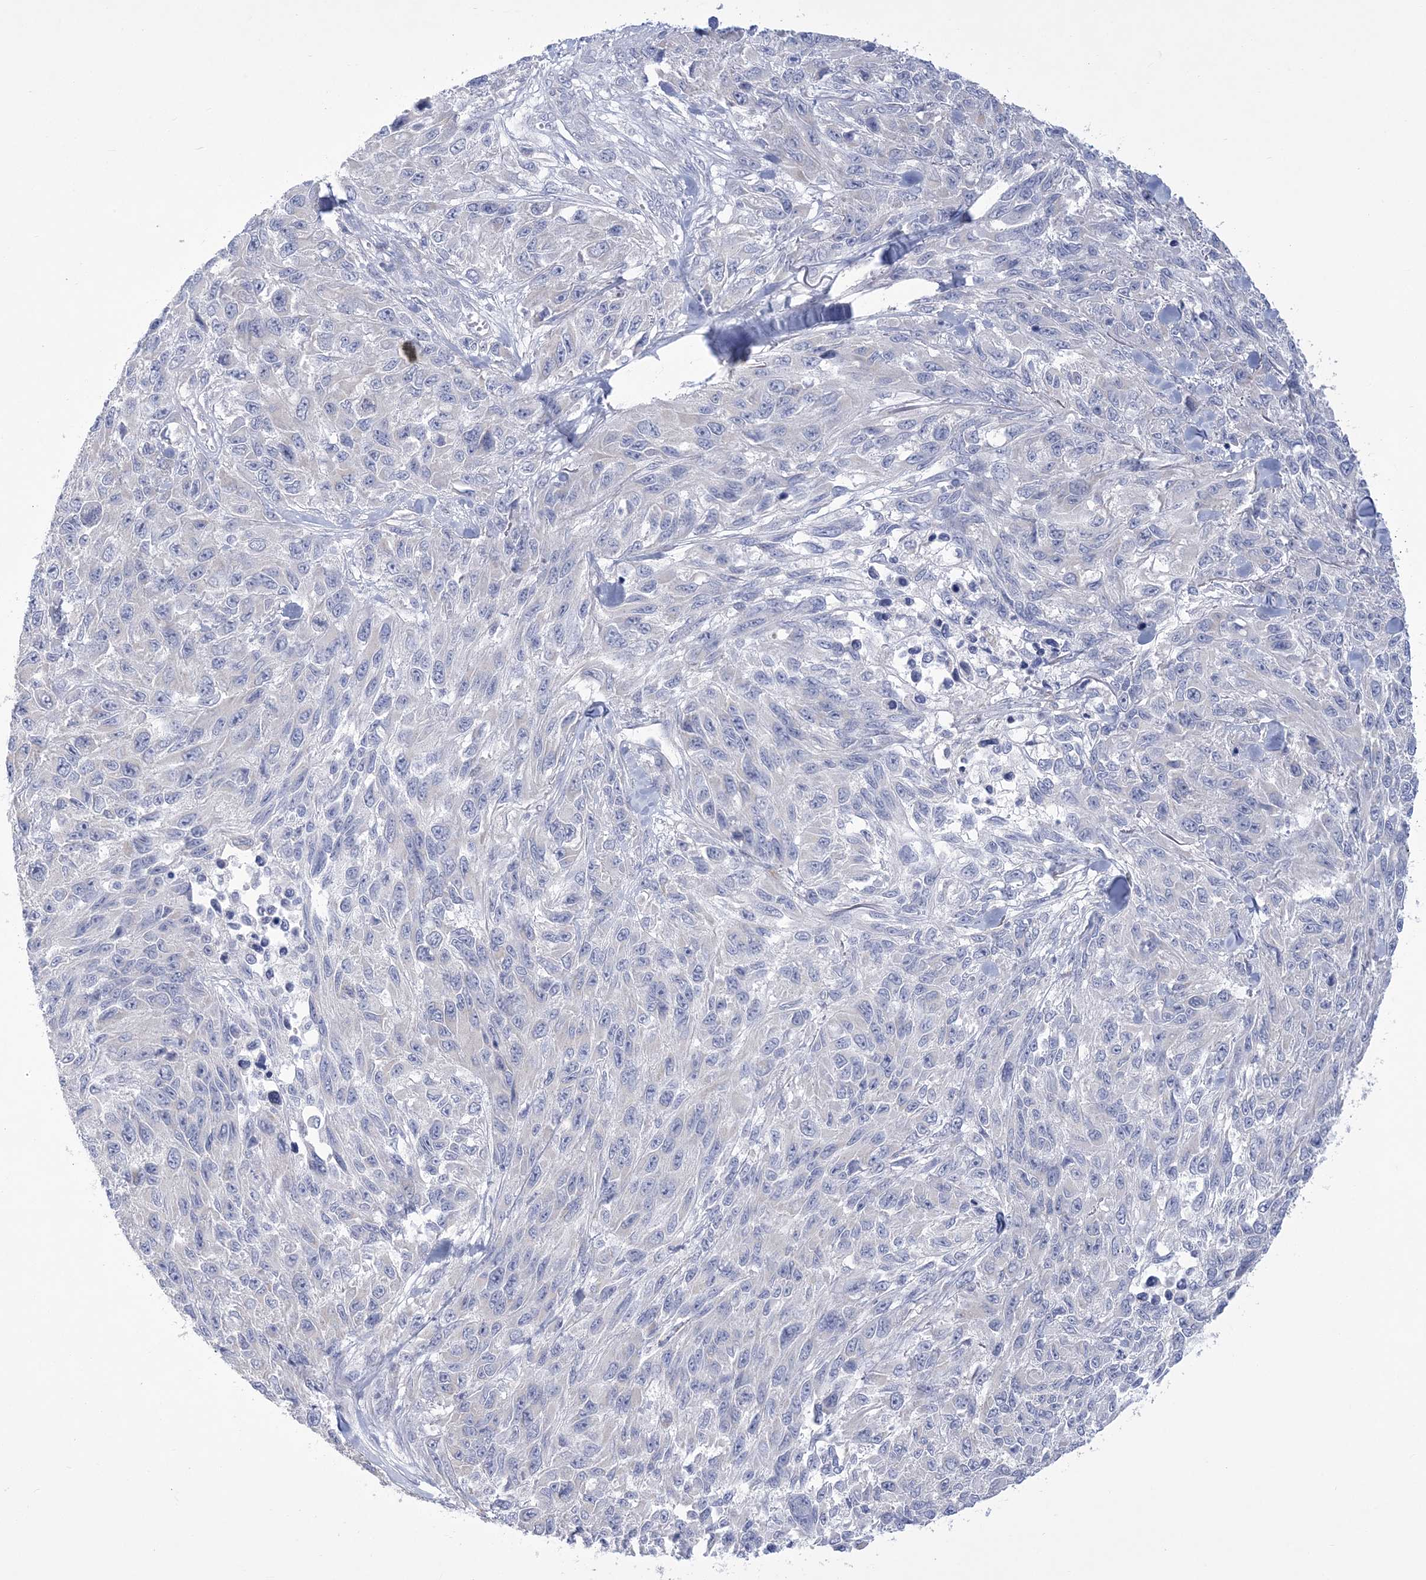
{"staining": {"intensity": "negative", "quantity": "none", "location": "none"}, "tissue": "melanoma", "cell_type": "Tumor cells", "image_type": "cancer", "snomed": [{"axis": "morphology", "description": "Malignant melanoma, NOS"}, {"axis": "topography", "description": "Skin"}], "caption": "Human malignant melanoma stained for a protein using immunohistochemistry (IHC) exhibits no expression in tumor cells.", "gene": "WDR27", "patient": {"sex": "female", "age": 96}}